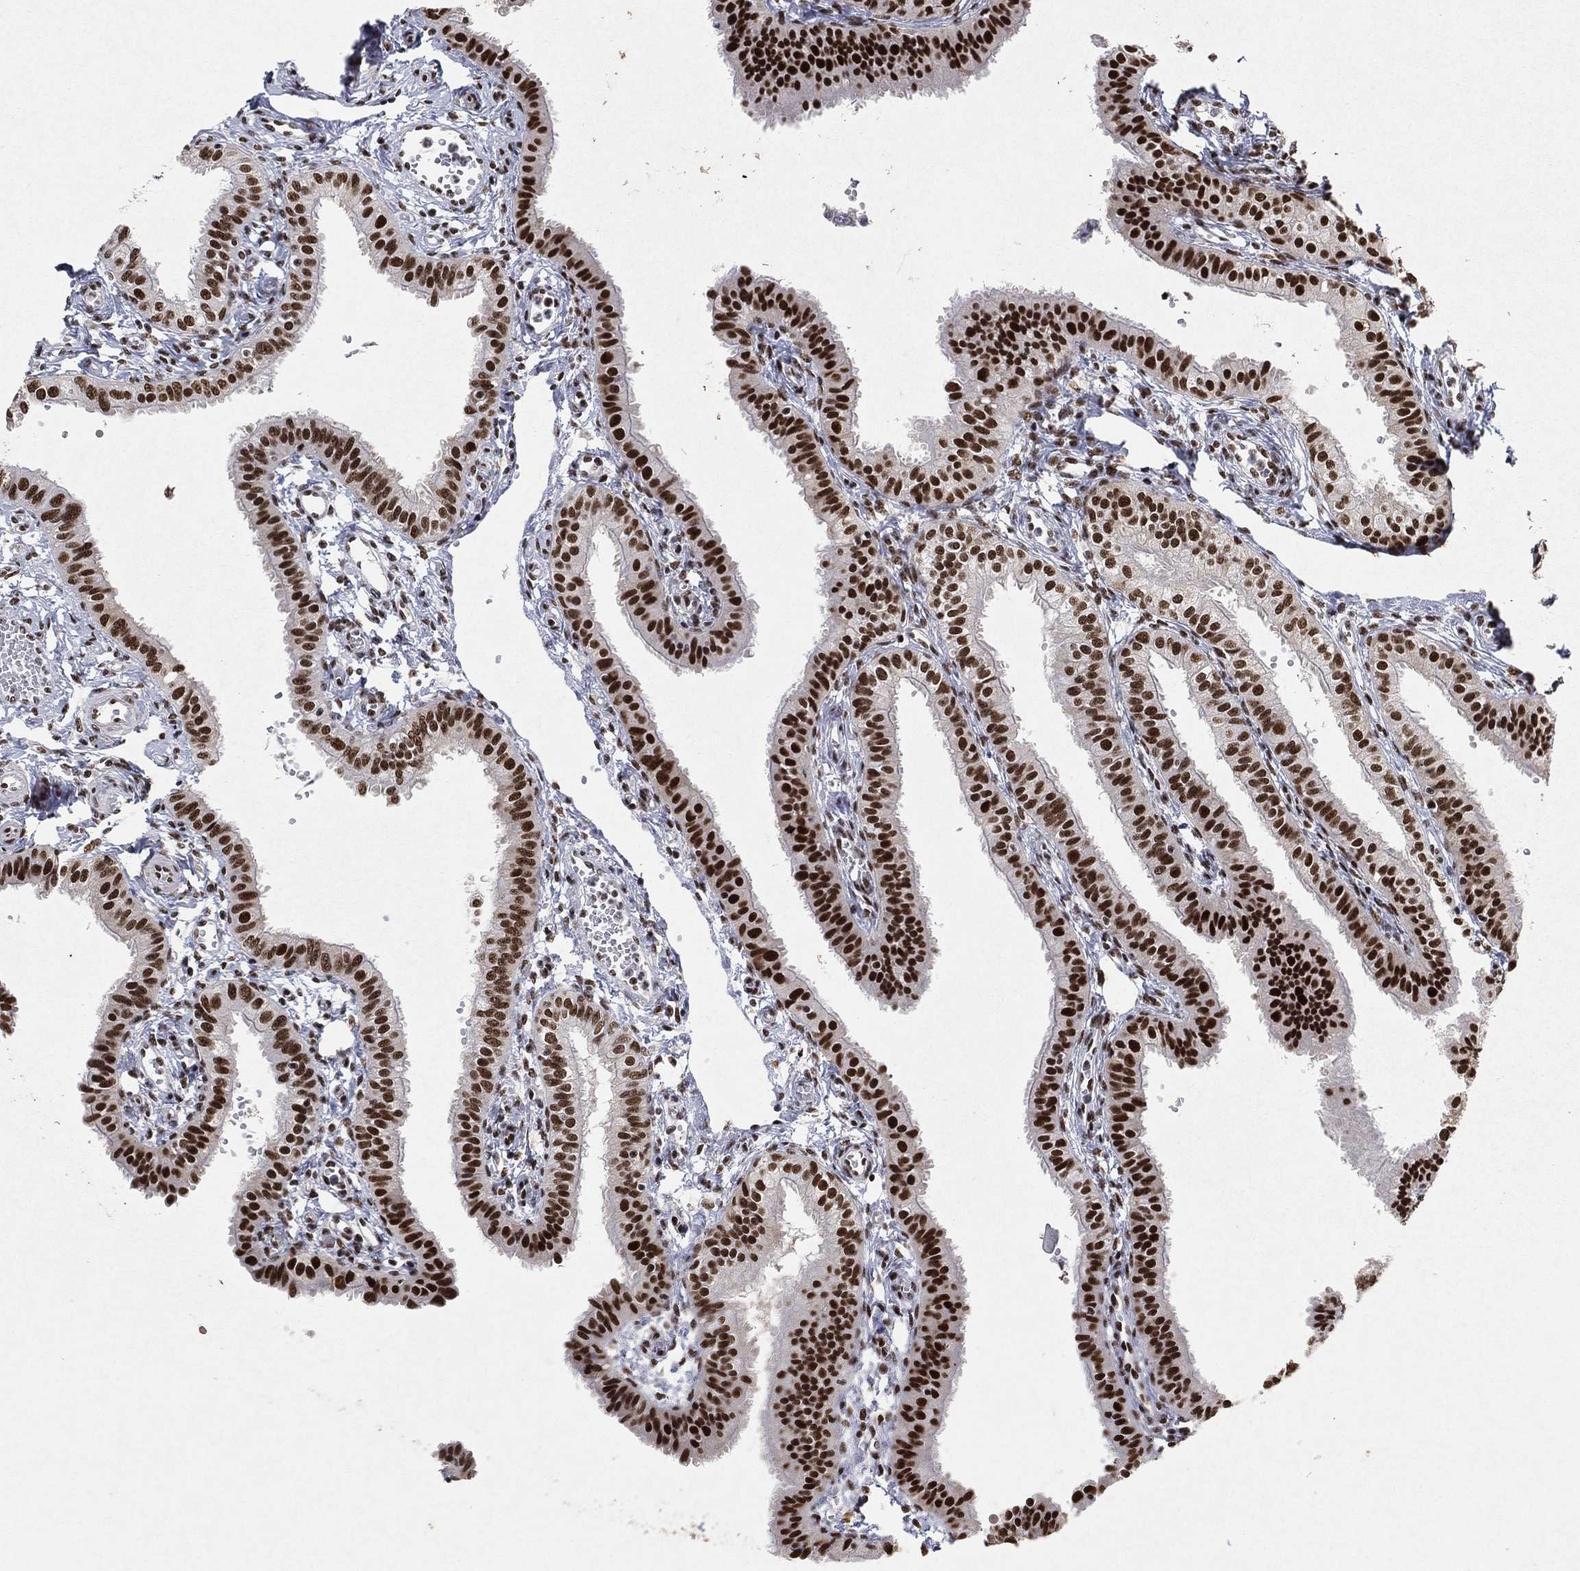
{"staining": {"intensity": "strong", "quantity": ">75%", "location": "nuclear"}, "tissue": "fallopian tube", "cell_type": "Glandular cells", "image_type": "normal", "snomed": [{"axis": "morphology", "description": "Normal tissue, NOS"}, {"axis": "topography", "description": "Fallopian tube"}, {"axis": "topography", "description": "Ovary"}], "caption": "Immunohistochemical staining of normal human fallopian tube reveals high levels of strong nuclear staining in approximately >75% of glandular cells. The protein of interest is stained brown, and the nuclei are stained in blue (DAB (3,3'-diaminobenzidine) IHC with brightfield microscopy, high magnification).", "gene": "DDX27", "patient": {"sex": "female", "age": 49}}